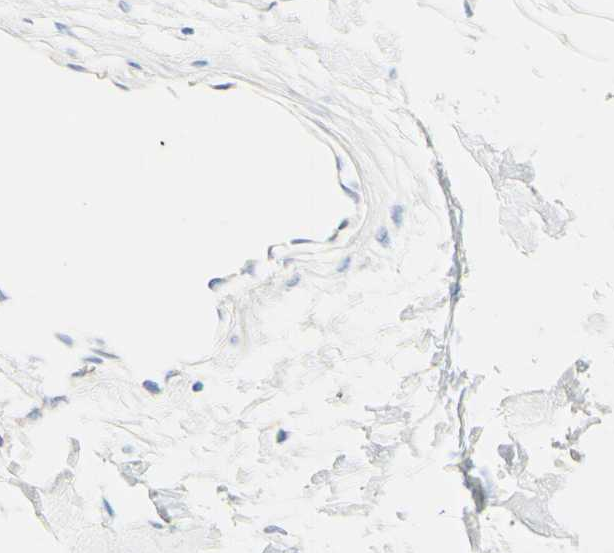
{"staining": {"intensity": "negative", "quantity": "none", "location": "none"}, "tissue": "adipose tissue", "cell_type": "Adipocytes", "image_type": "normal", "snomed": [{"axis": "morphology", "description": "Squamous cell carcinoma, NOS"}, {"axis": "topography", "description": "Skin"}], "caption": "This is an immunohistochemistry micrograph of normal adipose tissue. There is no expression in adipocytes.", "gene": "PIGR", "patient": {"sex": "male", "age": 83}}